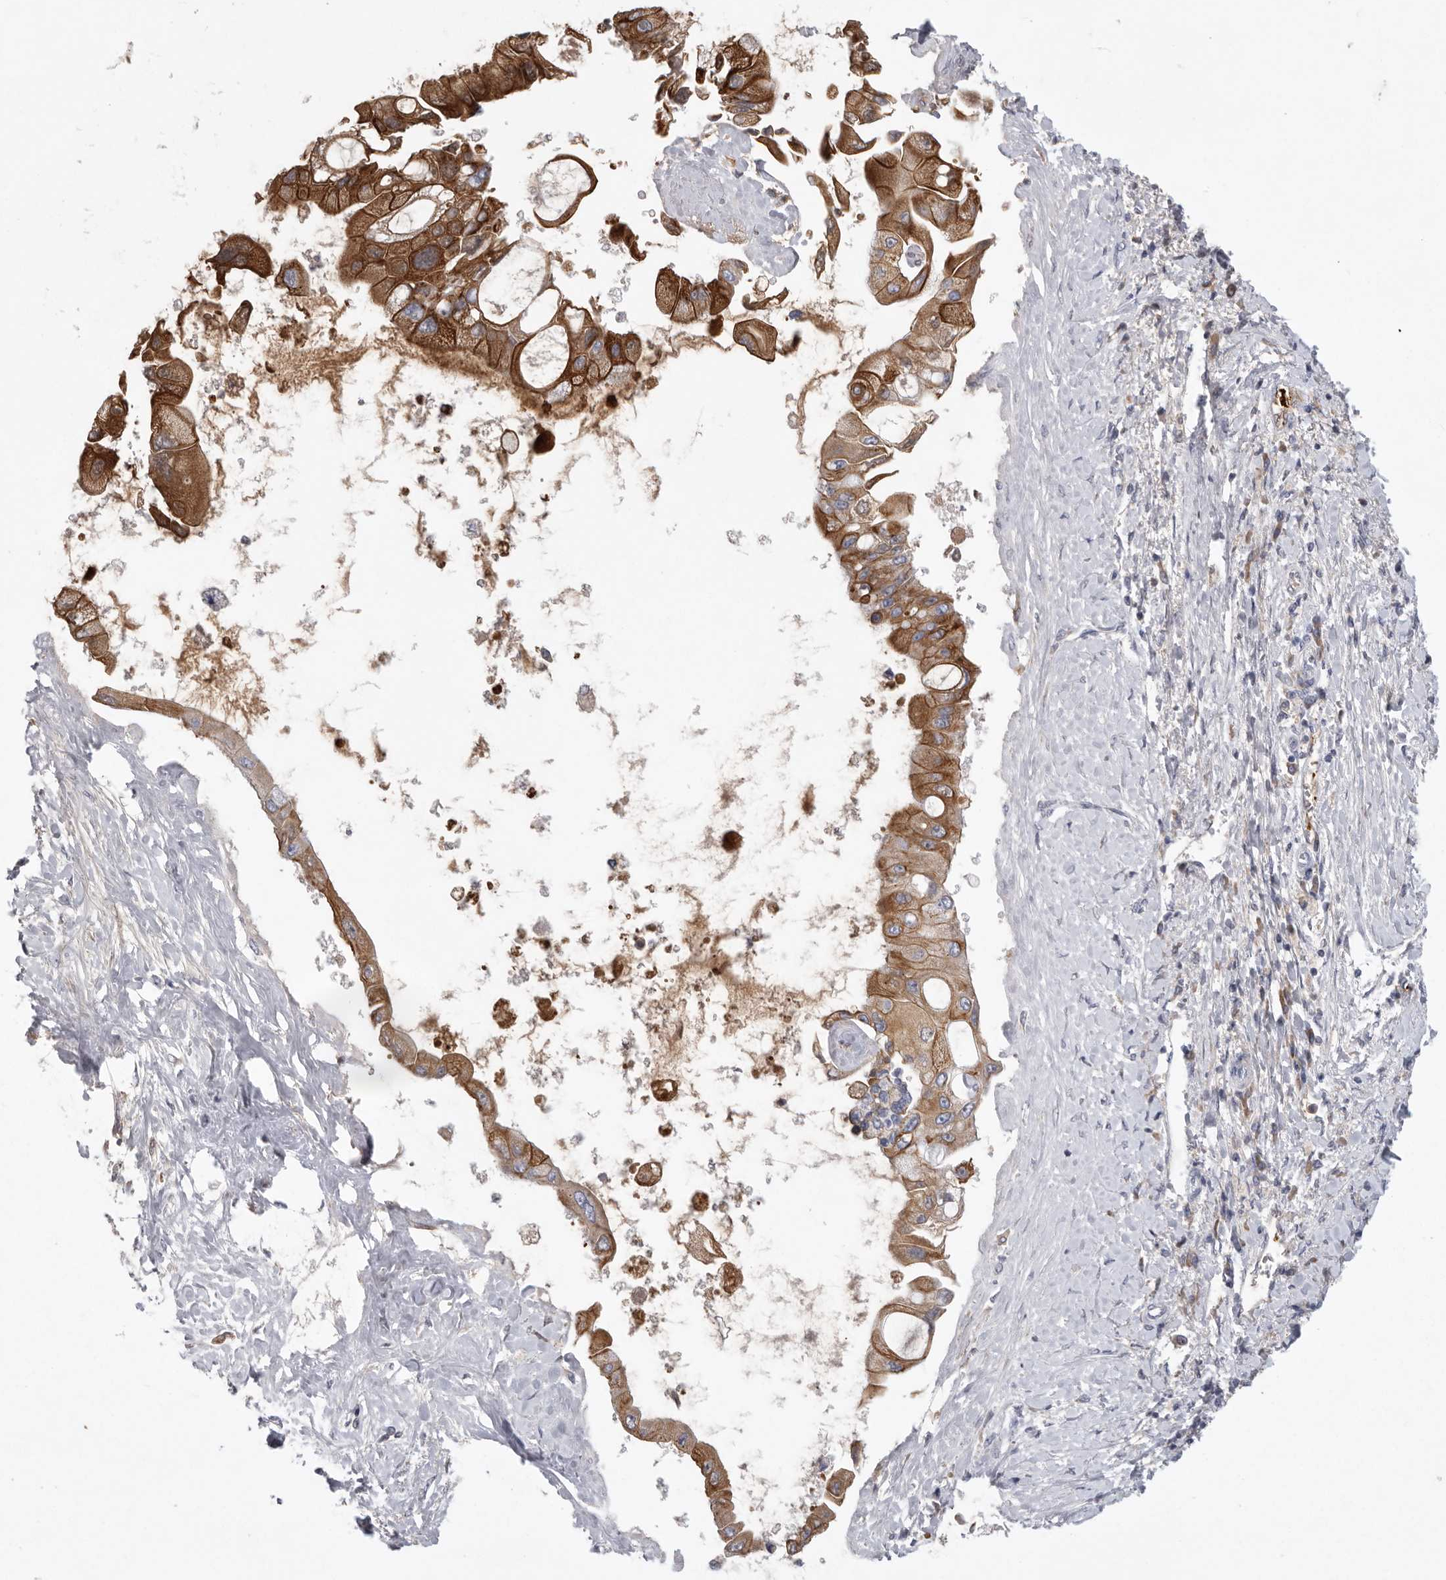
{"staining": {"intensity": "strong", "quantity": ">75%", "location": "cytoplasmic/membranous"}, "tissue": "liver cancer", "cell_type": "Tumor cells", "image_type": "cancer", "snomed": [{"axis": "morphology", "description": "Cholangiocarcinoma"}, {"axis": "topography", "description": "Liver"}], "caption": "Cholangiocarcinoma (liver) was stained to show a protein in brown. There is high levels of strong cytoplasmic/membranous expression in approximately >75% of tumor cells.", "gene": "USP24", "patient": {"sex": "male", "age": 50}}